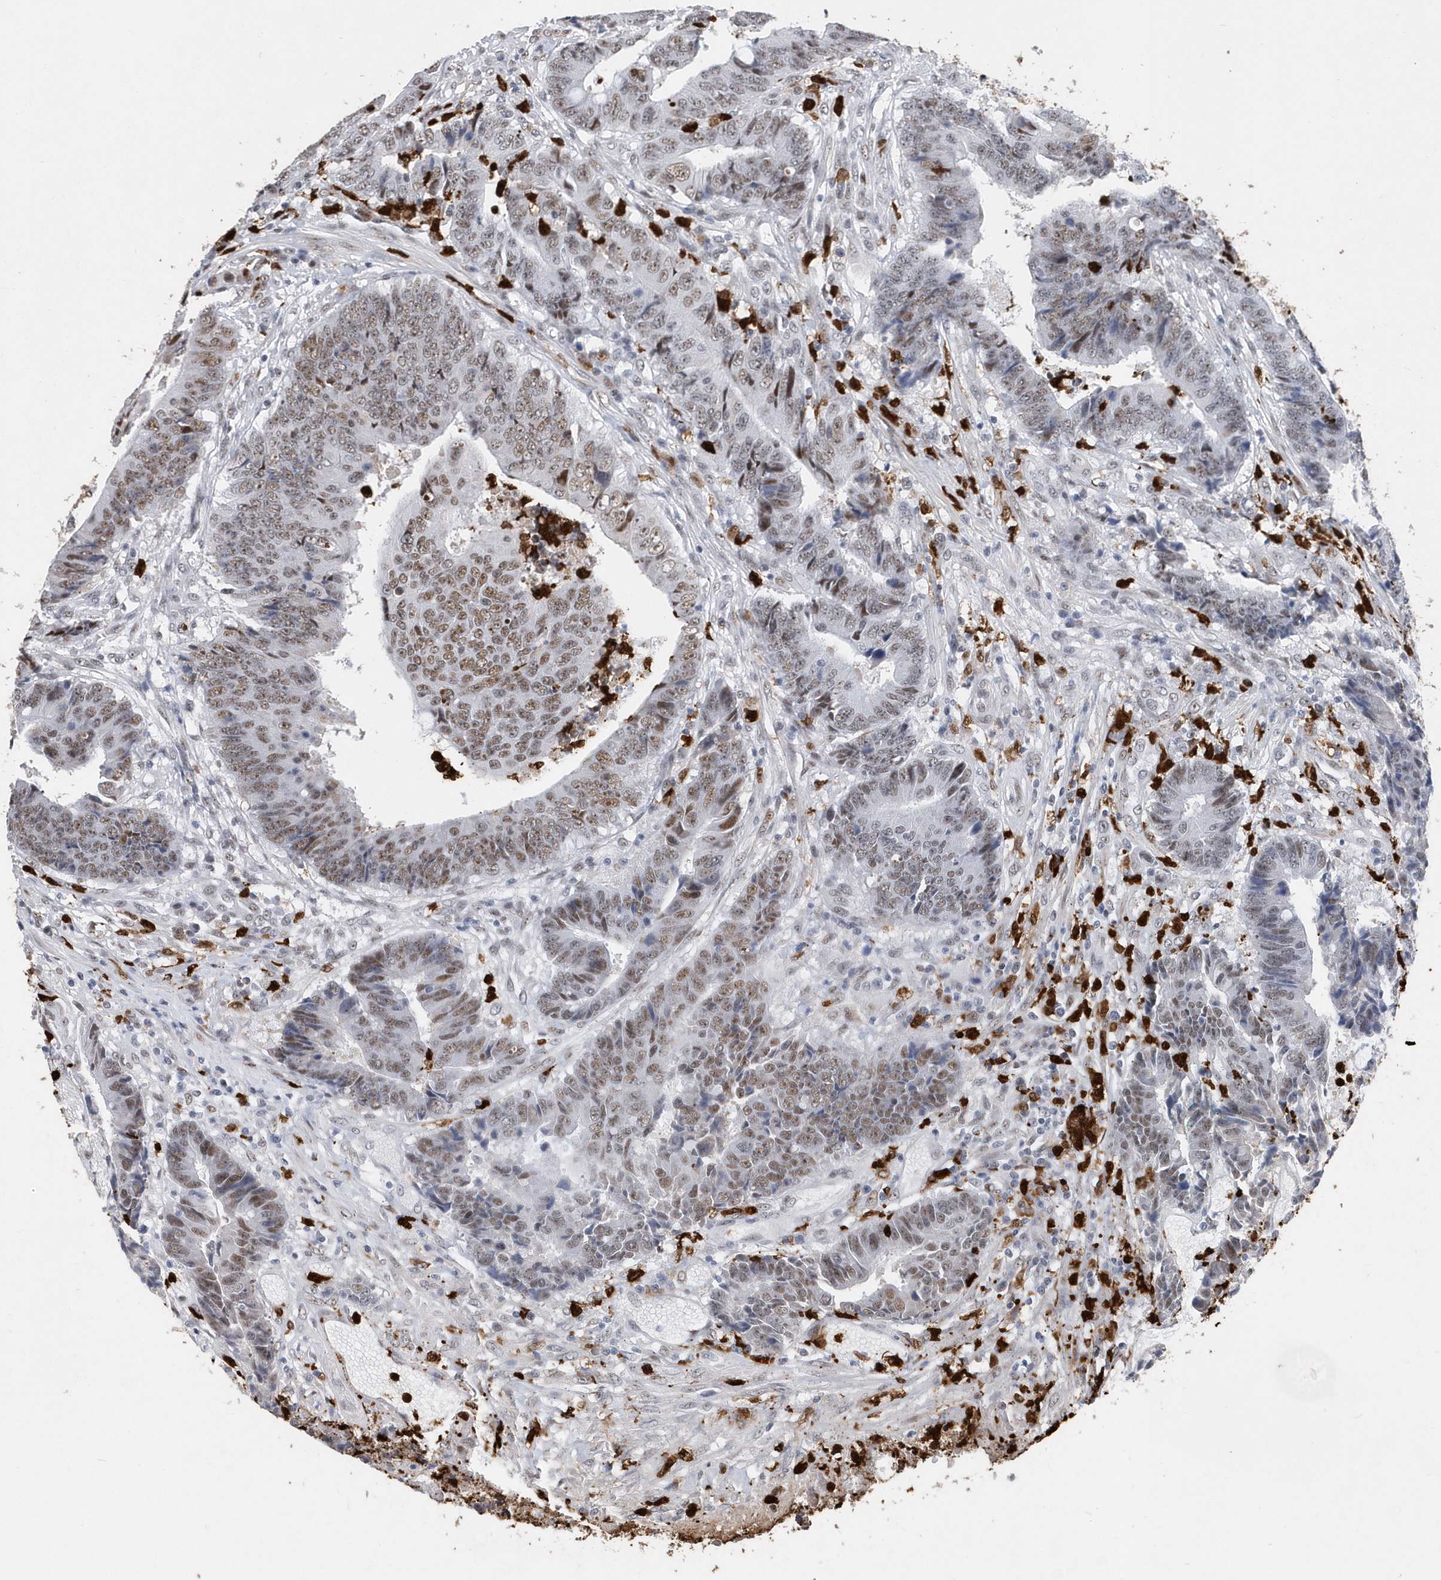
{"staining": {"intensity": "moderate", "quantity": ">75%", "location": "nuclear"}, "tissue": "colorectal cancer", "cell_type": "Tumor cells", "image_type": "cancer", "snomed": [{"axis": "morphology", "description": "Adenocarcinoma, NOS"}, {"axis": "topography", "description": "Rectum"}], "caption": "Tumor cells show moderate nuclear staining in approximately >75% of cells in adenocarcinoma (colorectal). The protein is stained brown, and the nuclei are stained in blue (DAB (3,3'-diaminobenzidine) IHC with brightfield microscopy, high magnification).", "gene": "RPP30", "patient": {"sex": "male", "age": 84}}